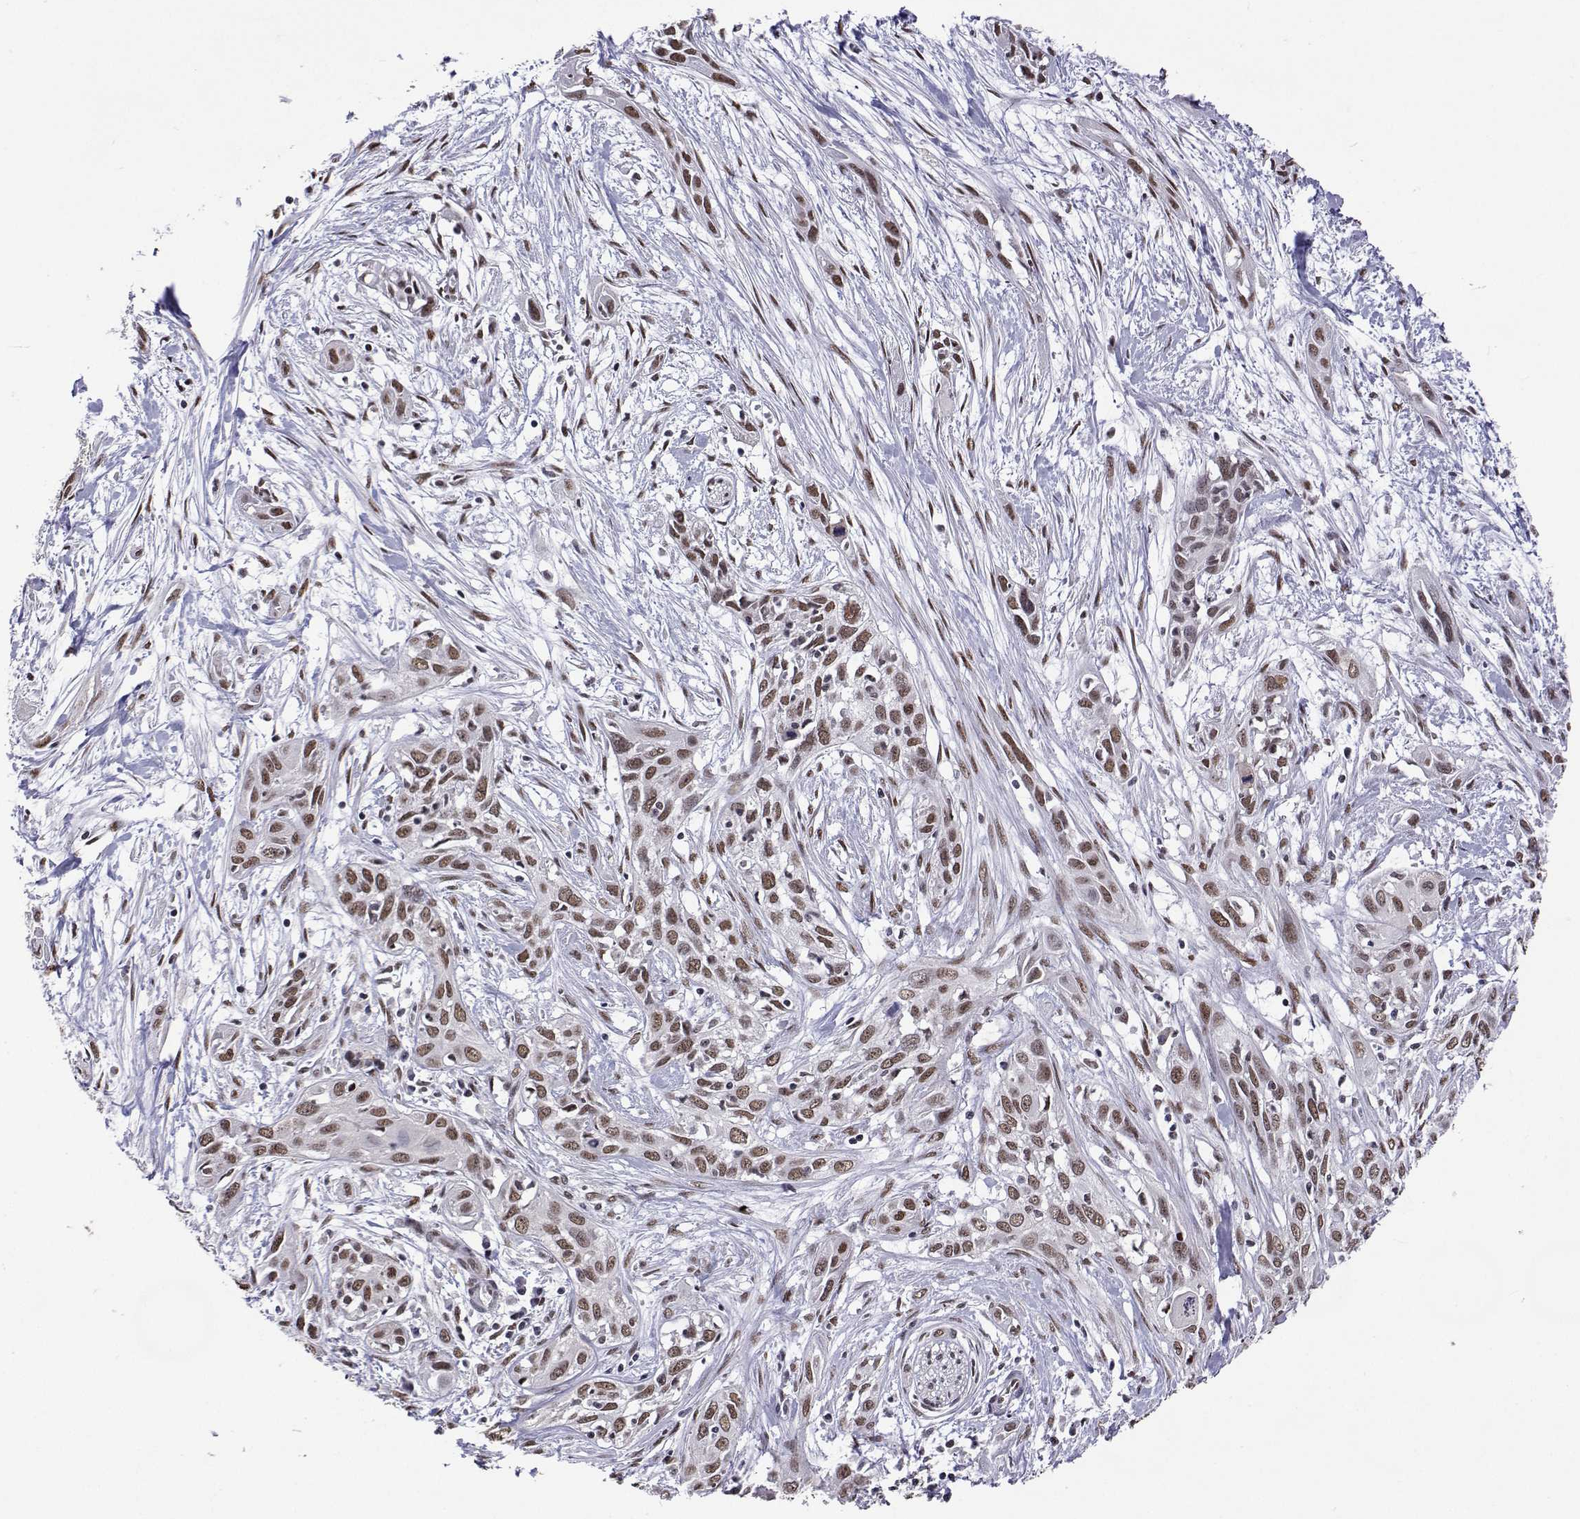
{"staining": {"intensity": "moderate", "quantity": "25%-75%", "location": "nuclear"}, "tissue": "pancreatic cancer", "cell_type": "Tumor cells", "image_type": "cancer", "snomed": [{"axis": "morphology", "description": "Adenocarcinoma, NOS"}, {"axis": "topography", "description": "Pancreas"}], "caption": "Immunohistochemical staining of pancreatic adenocarcinoma displays moderate nuclear protein staining in about 25%-75% of tumor cells.", "gene": "HNRNPA0", "patient": {"sex": "female", "age": 55}}